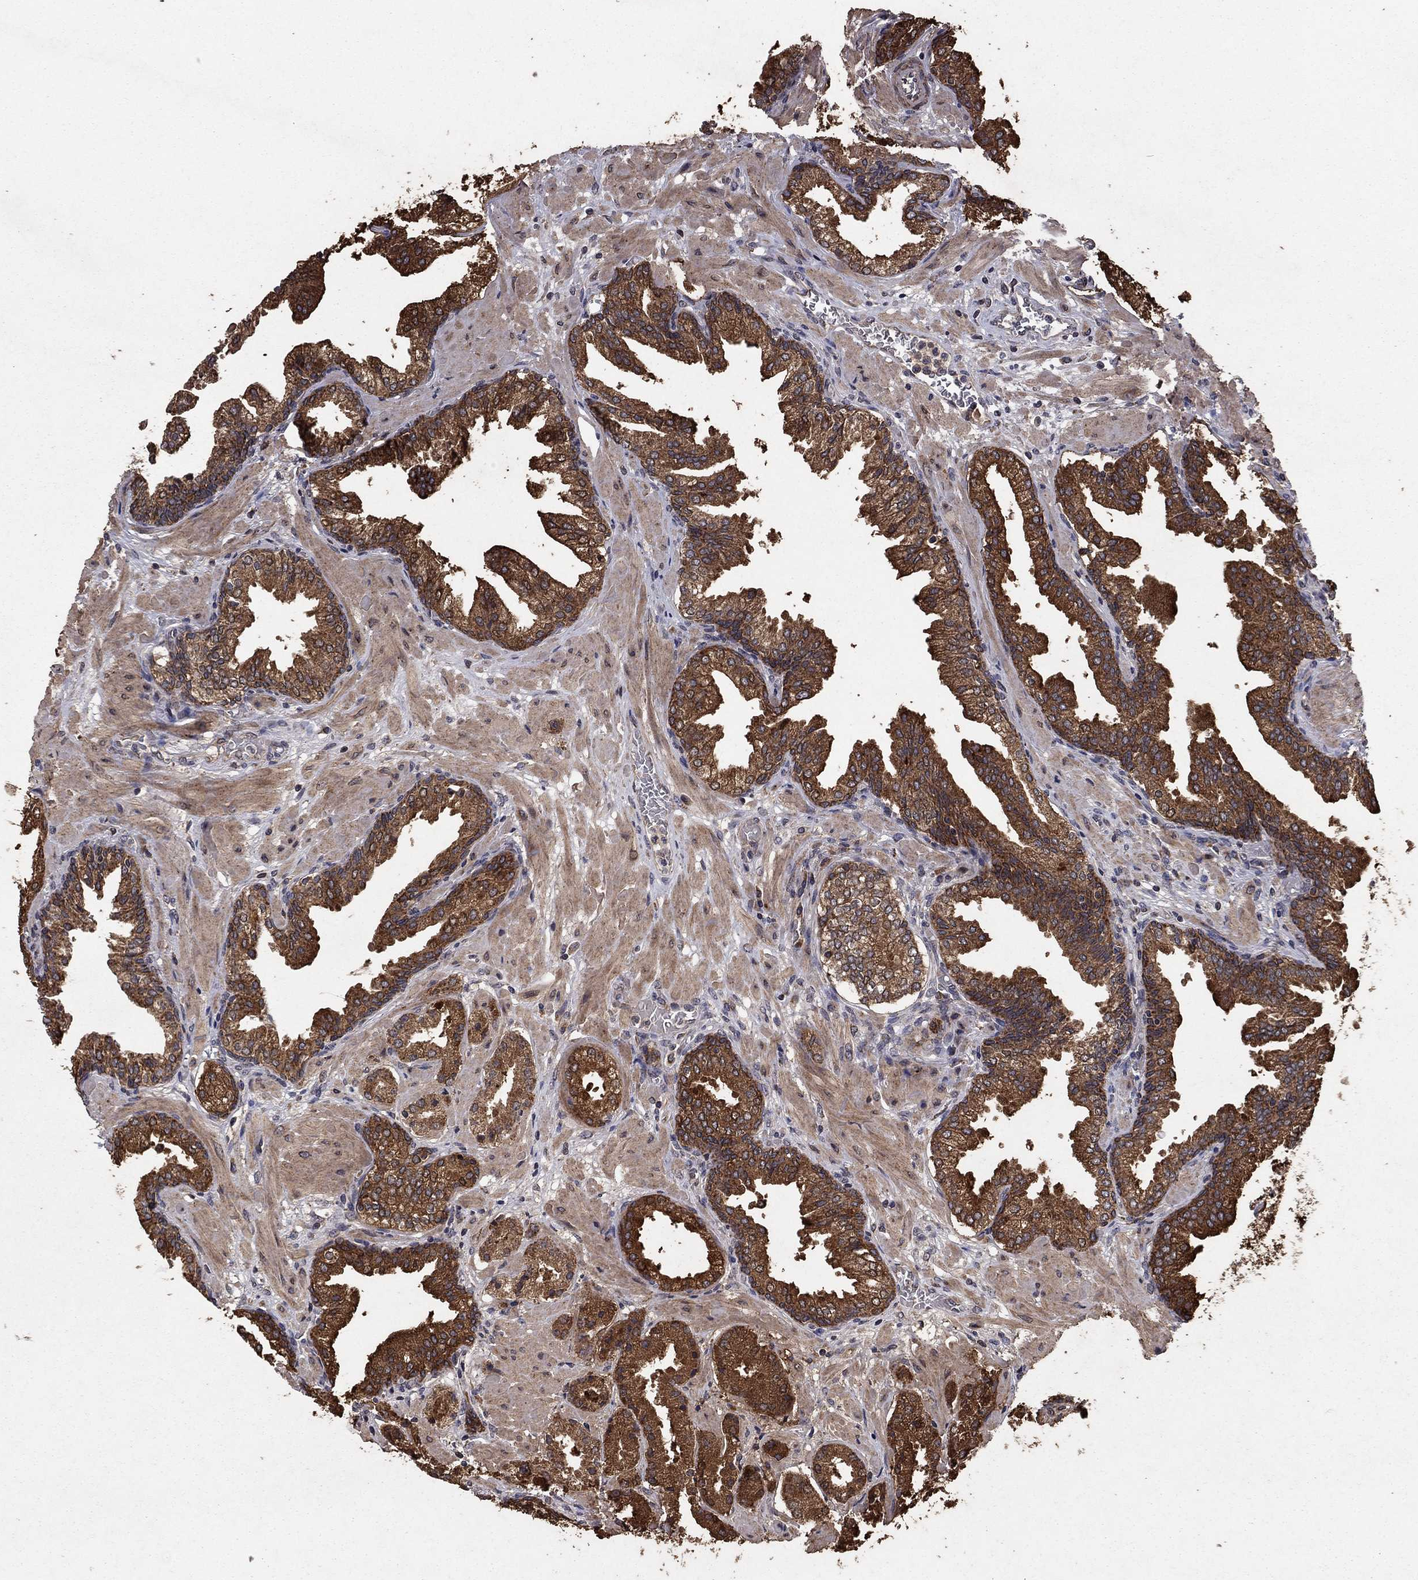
{"staining": {"intensity": "strong", "quantity": ">75%", "location": "cytoplasmic/membranous"}, "tissue": "prostate cancer", "cell_type": "Tumor cells", "image_type": "cancer", "snomed": [{"axis": "morphology", "description": "Adenocarcinoma, NOS"}, {"axis": "topography", "description": "Prostate and seminal vesicle, NOS"}, {"axis": "topography", "description": "Prostate"}], "caption": "Brown immunohistochemical staining in prostate cancer (adenocarcinoma) demonstrates strong cytoplasmic/membranous expression in approximately >75% of tumor cells.", "gene": "DHRS1", "patient": {"sex": "male", "age": 44}}